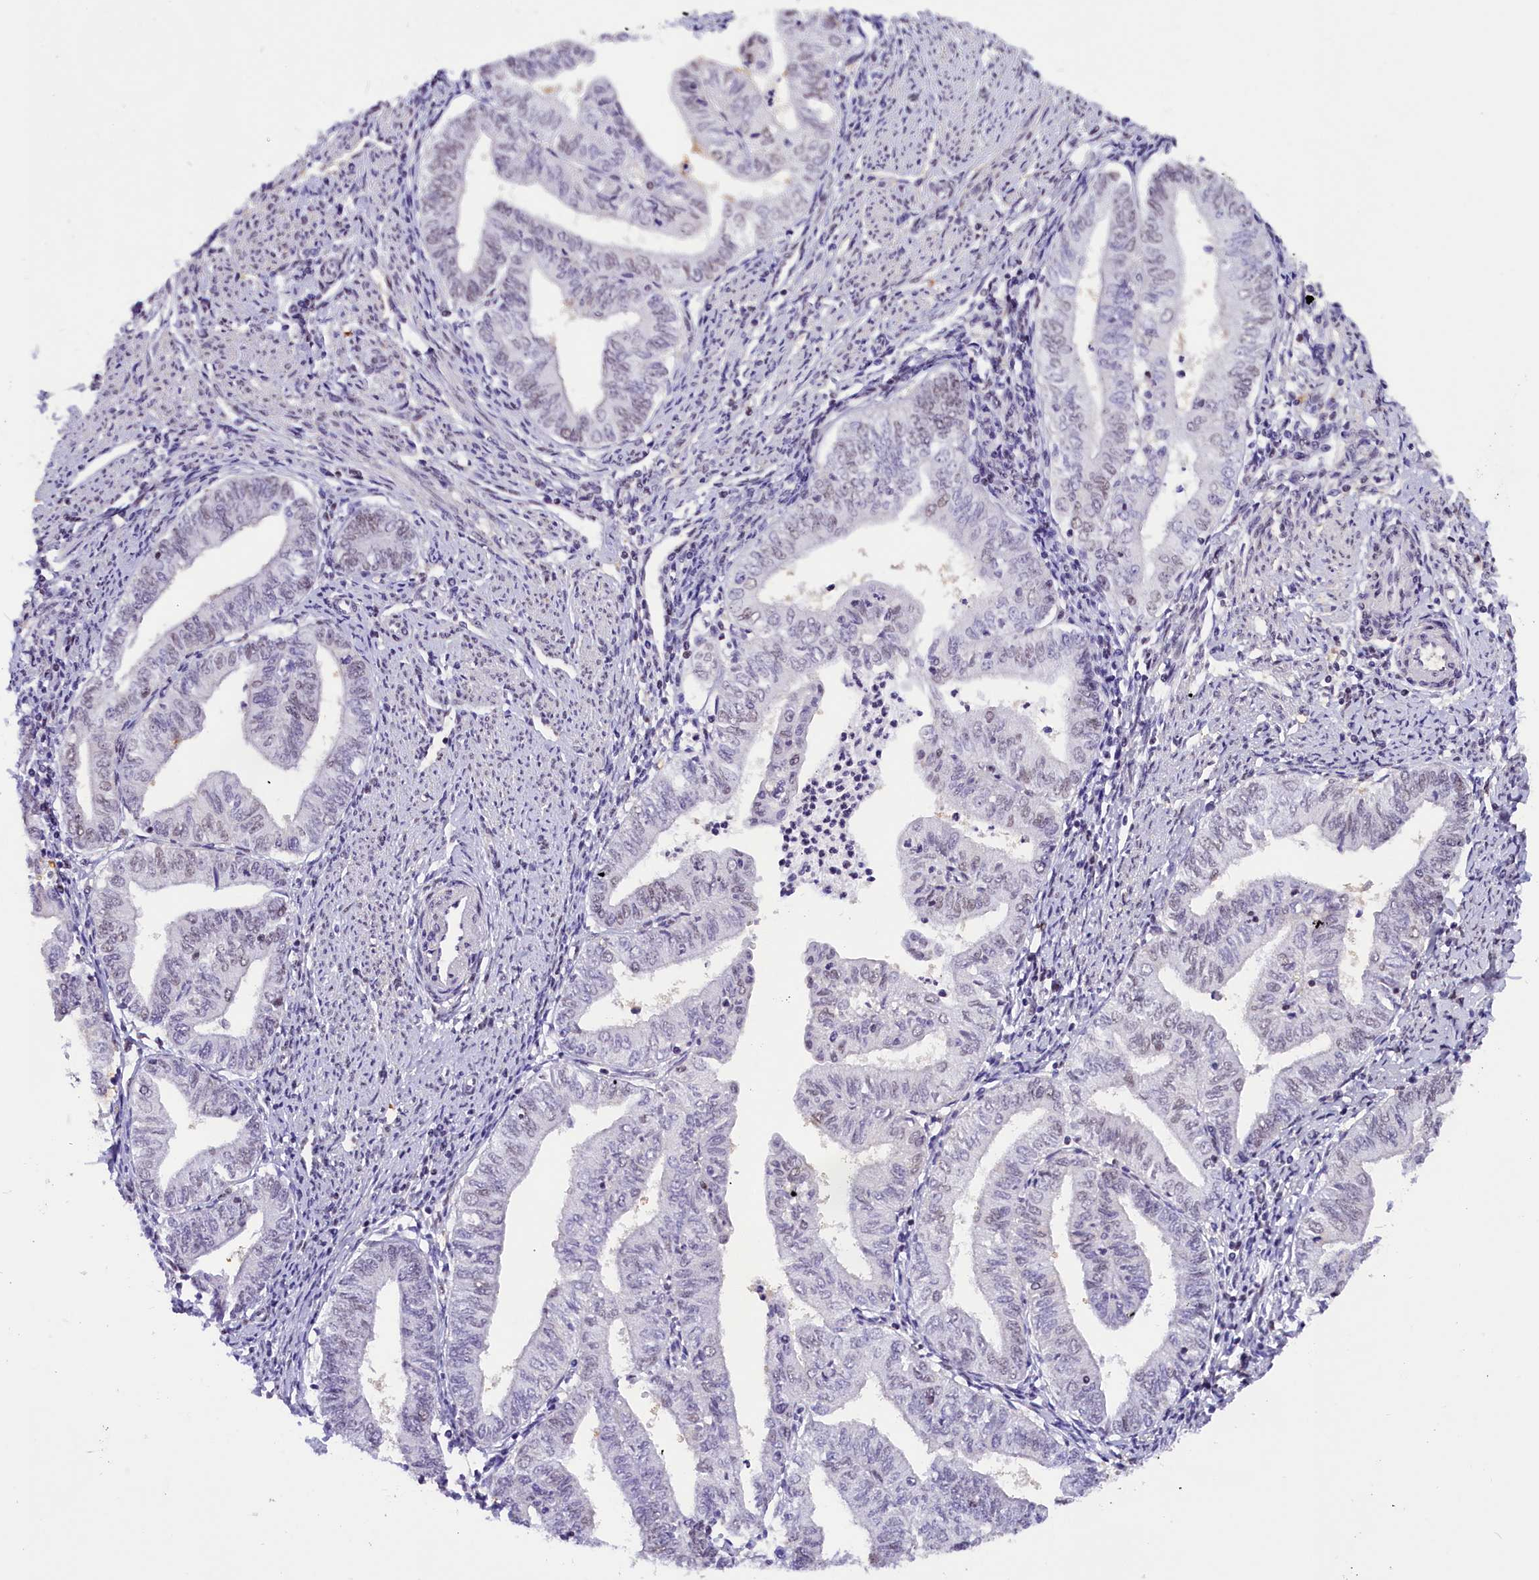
{"staining": {"intensity": "negative", "quantity": "none", "location": "none"}, "tissue": "endometrial cancer", "cell_type": "Tumor cells", "image_type": "cancer", "snomed": [{"axis": "morphology", "description": "Adenocarcinoma, NOS"}, {"axis": "topography", "description": "Endometrium"}], "caption": "High power microscopy image of an immunohistochemistry (IHC) histopathology image of endometrial adenocarcinoma, revealing no significant positivity in tumor cells. The staining is performed using DAB (3,3'-diaminobenzidine) brown chromogen with nuclei counter-stained in using hematoxylin.", "gene": "ZC3H4", "patient": {"sex": "female", "age": 66}}